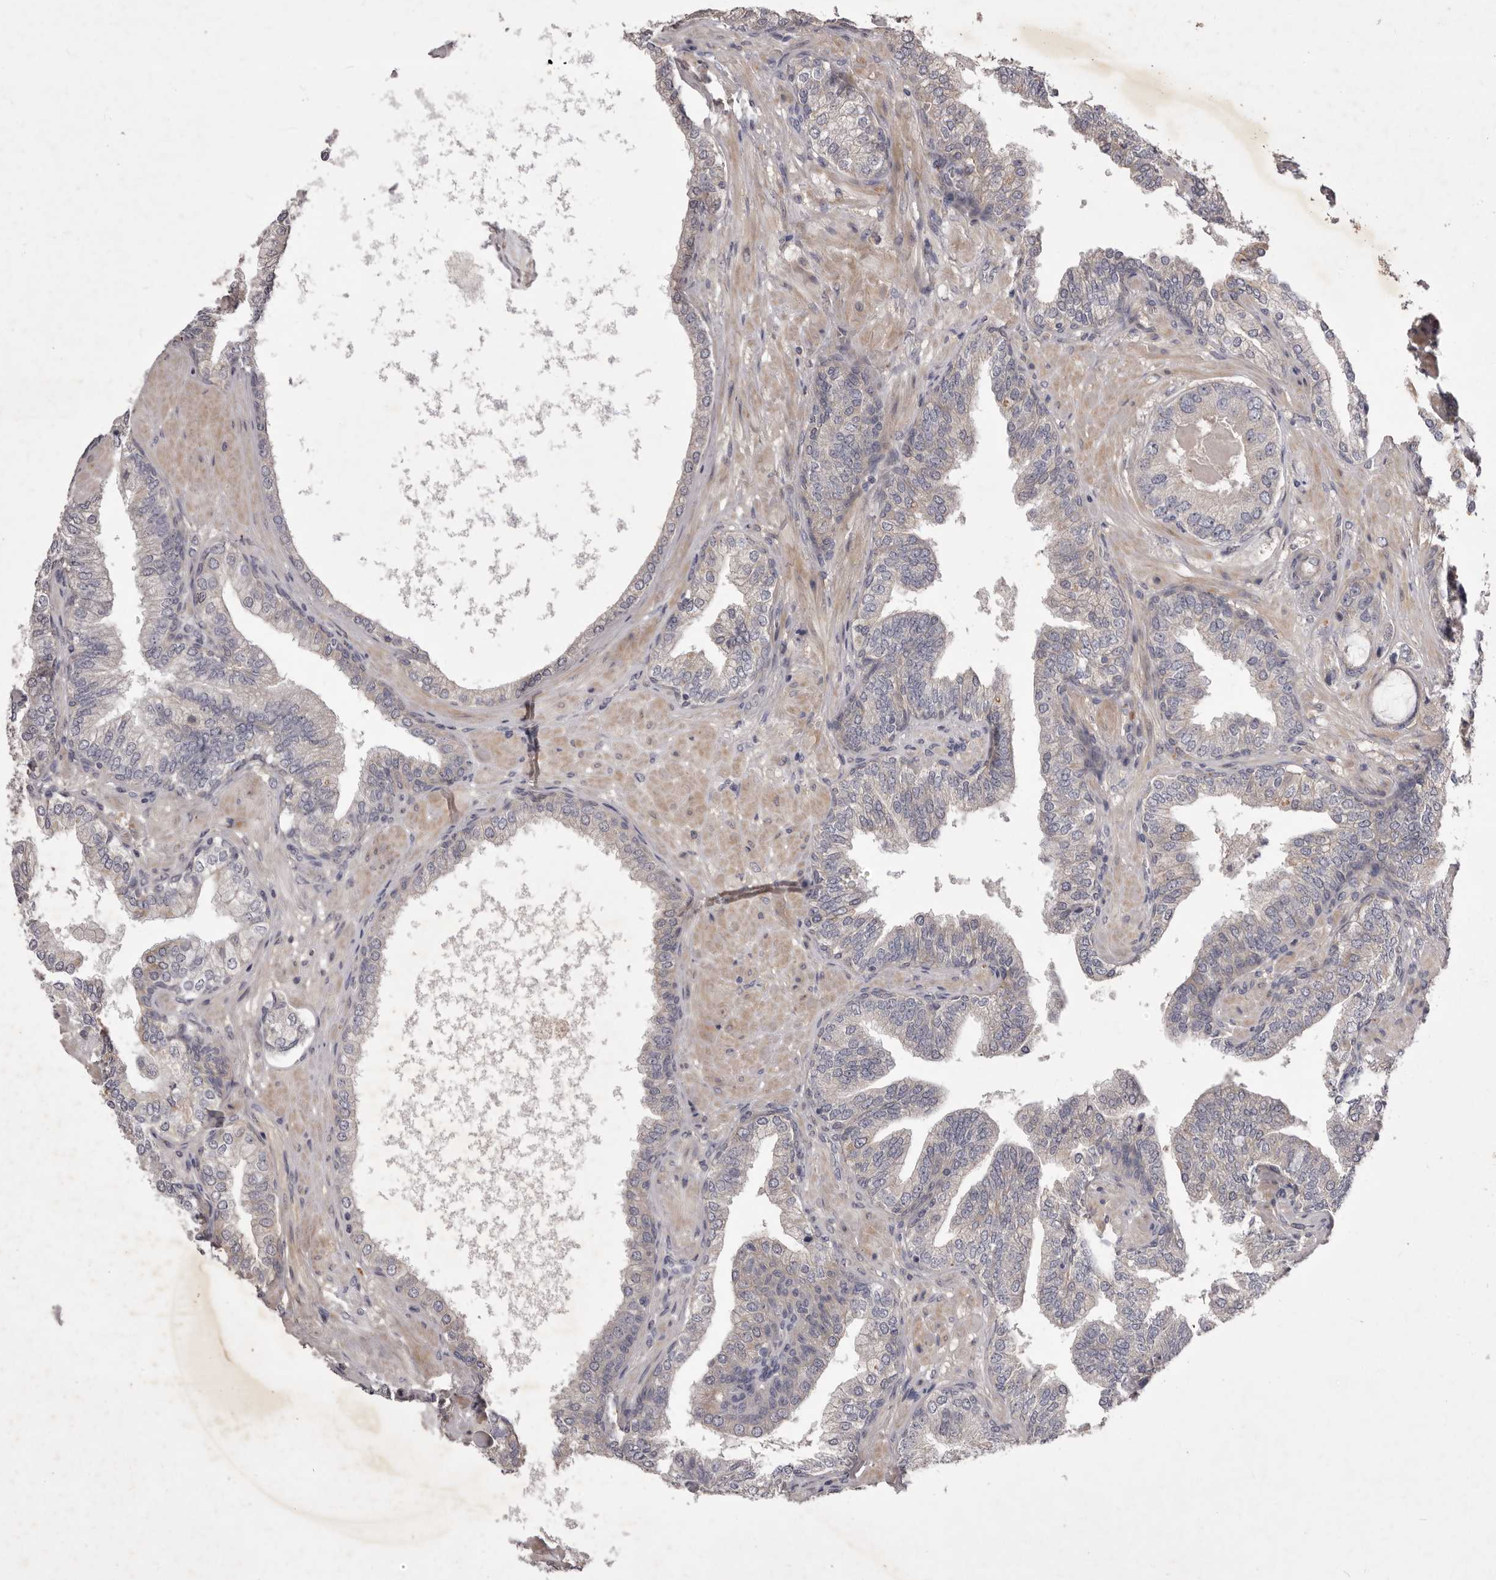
{"staining": {"intensity": "weak", "quantity": "<25%", "location": "cytoplasmic/membranous"}, "tissue": "prostate cancer", "cell_type": "Tumor cells", "image_type": "cancer", "snomed": [{"axis": "morphology", "description": "Adenocarcinoma, High grade"}, {"axis": "topography", "description": "Prostate"}], "caption": "Immunohistochemistry (IHC) micrograph of neoplastic tissue: human prostate cancer (adenocarcinoma (high-grade)) stained with DAB shows no significant protein expression in tumor cells.", "gene": "PNRC1", "patient": {"sex": "male", "age": 59}}